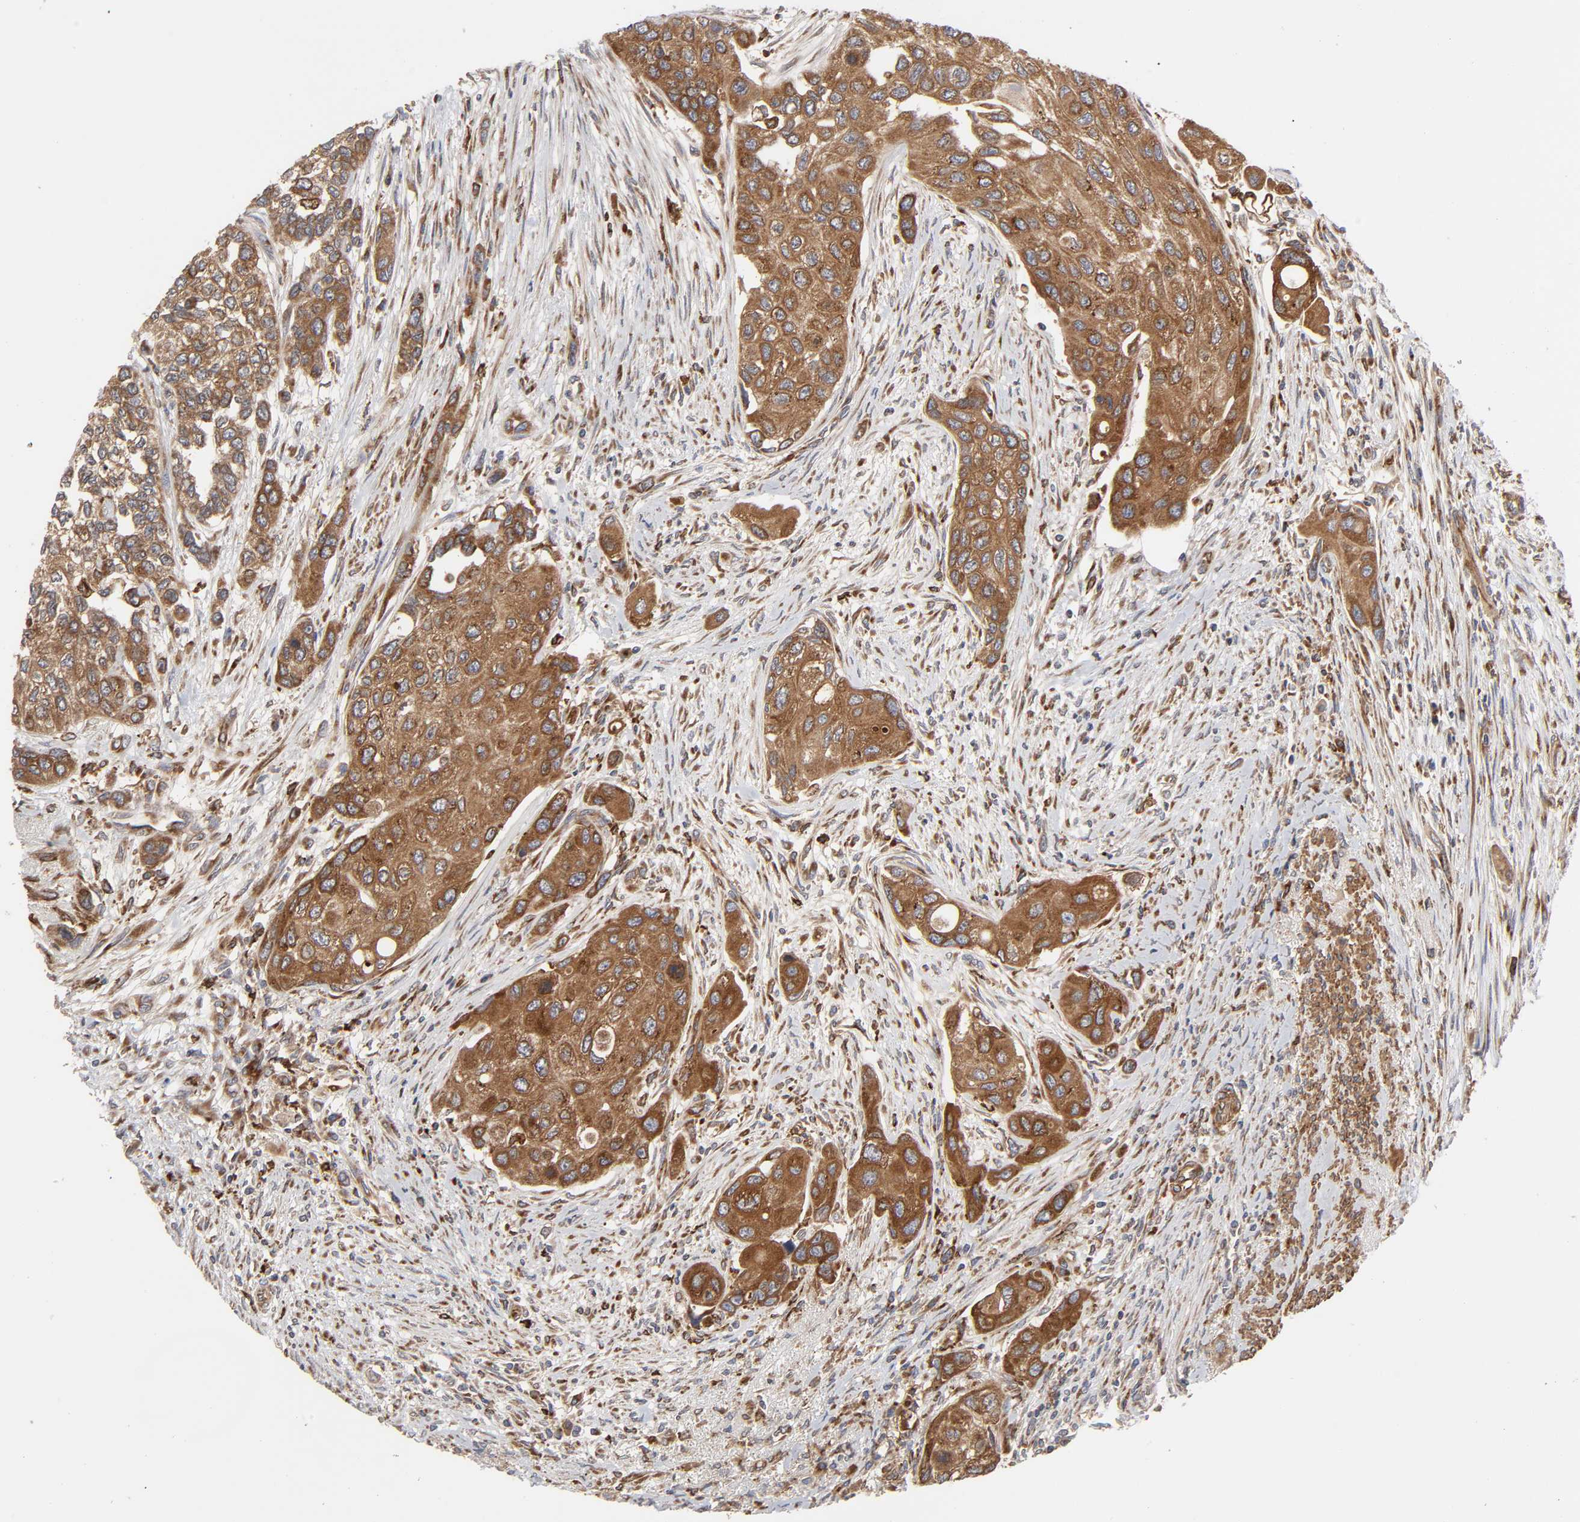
{"staining": {"intensity": "moderate", "quantity": ">75%", "location": "cytoplasmic/membranous"}, "tissue": "urothelial cancer", "cell_type": "Tumor cells", "image_type": "cancer", "snomed": [{"axis": "morphology", "description": "Urothelial carcinoma, High grade"}, {"axis": "topography", "description": "Urinary bladder"}], "caption": "This histopathology image demonstrates immunohistochemistry (IHC) staining of human urothelial cancer, with medium moderate cytoplasmic/membranous expression in approximately >75% of tumor cells.", "gene": "GNPTG", "patient": {"sex": "female", "age": 56}}